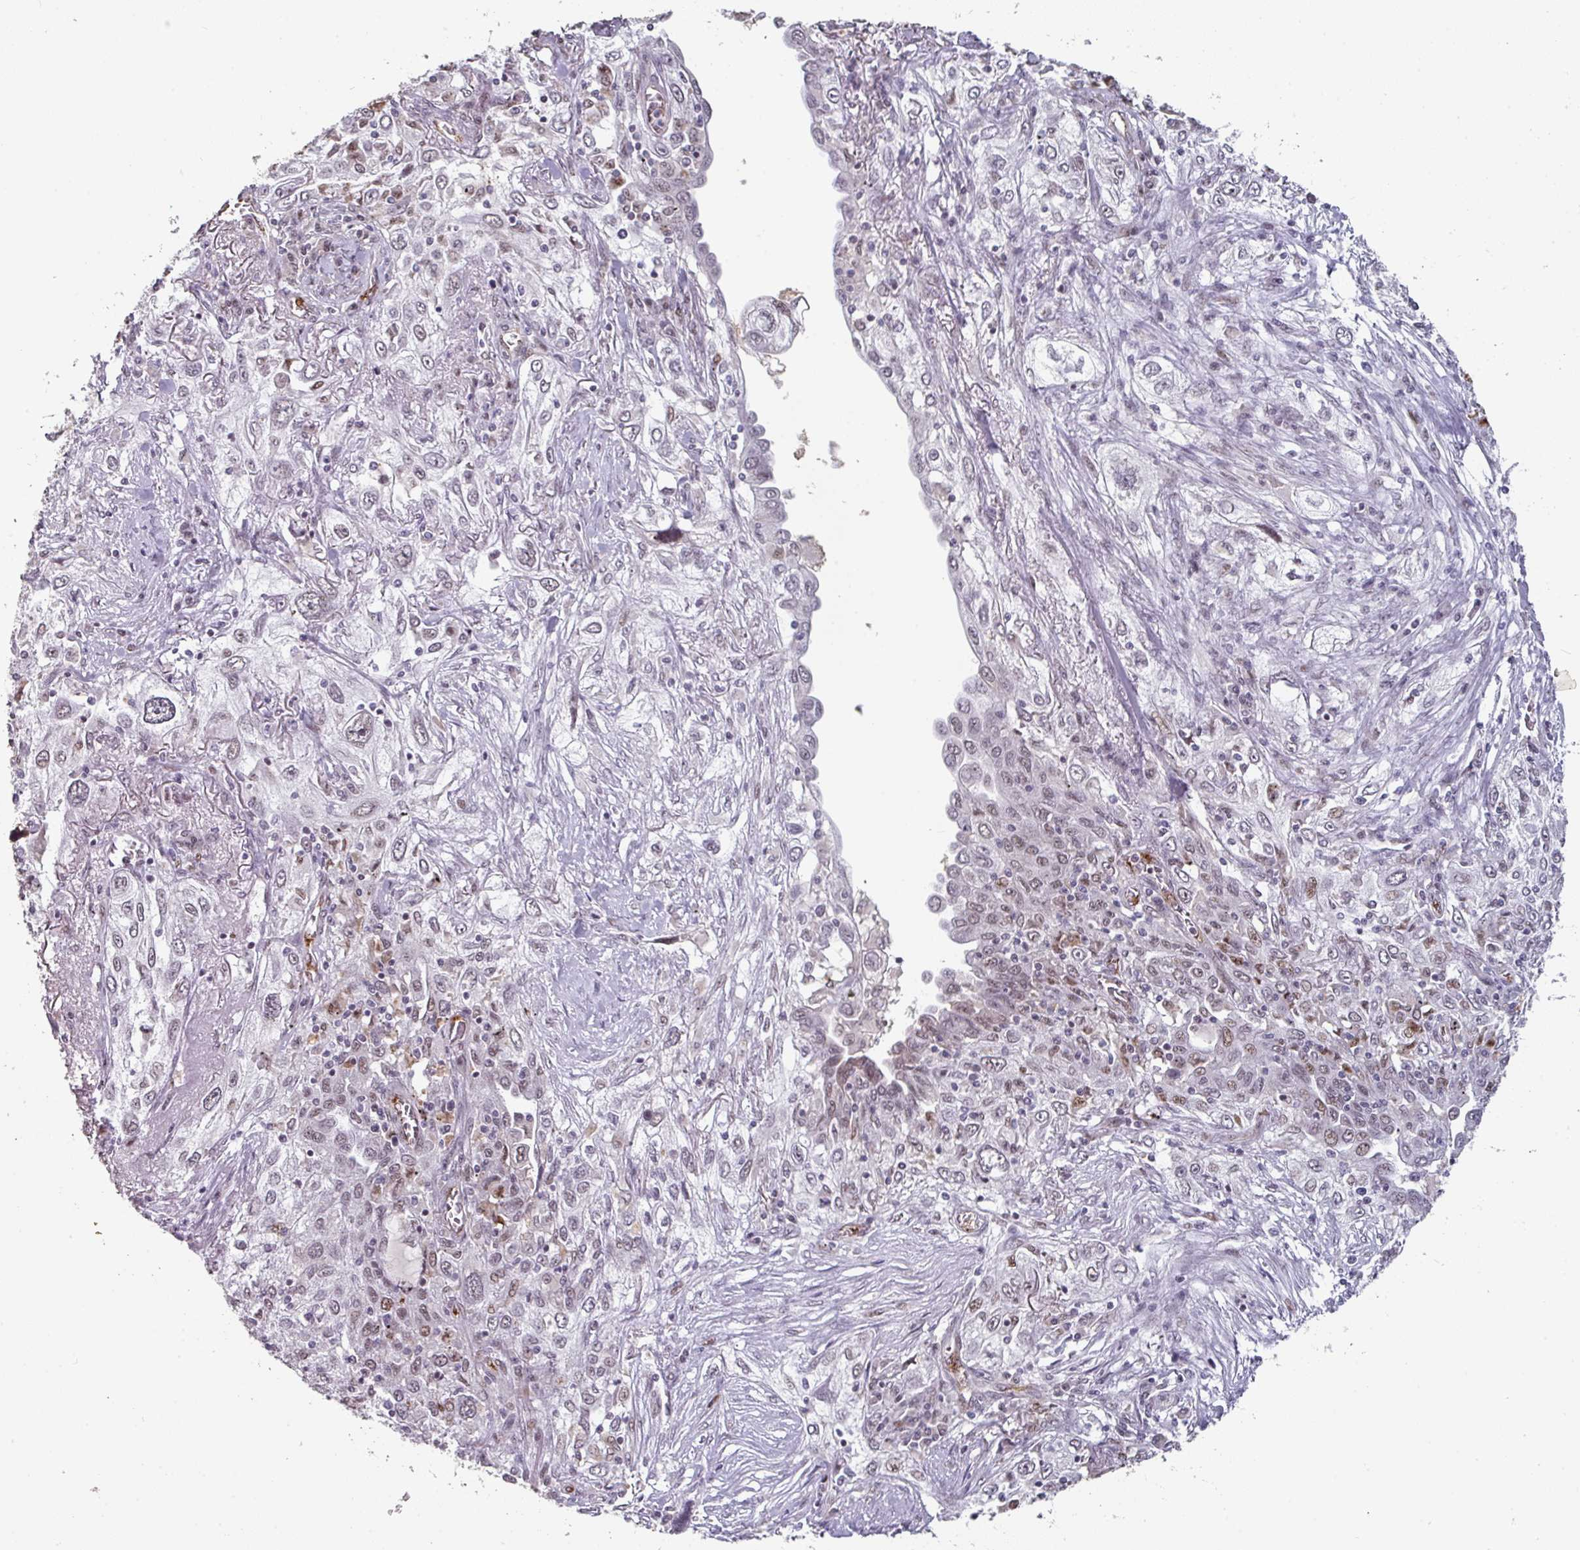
{"staining": {"intensity": "moderate", "quantity": "25%-75%", "location": "nuclear"}, "tissue": "lung cancer", "cell_type": "Tumor cells", "image_type": "cancer", "snomed": [{"axis": "morphology", "description": "Squamous cell carcinoma, NOS"}, {"axis": "topography", "description": "Lung"}], "caption": "IHC of human lung squamous cell carcinoma reveals medium levels of moderate nuclear positivity in about 25%-75% of tumor cells. (IHC, brightfield microscopy, high magnification).", "gene": "SIDT2", "patient": {"sex": "female", "age": 69}}